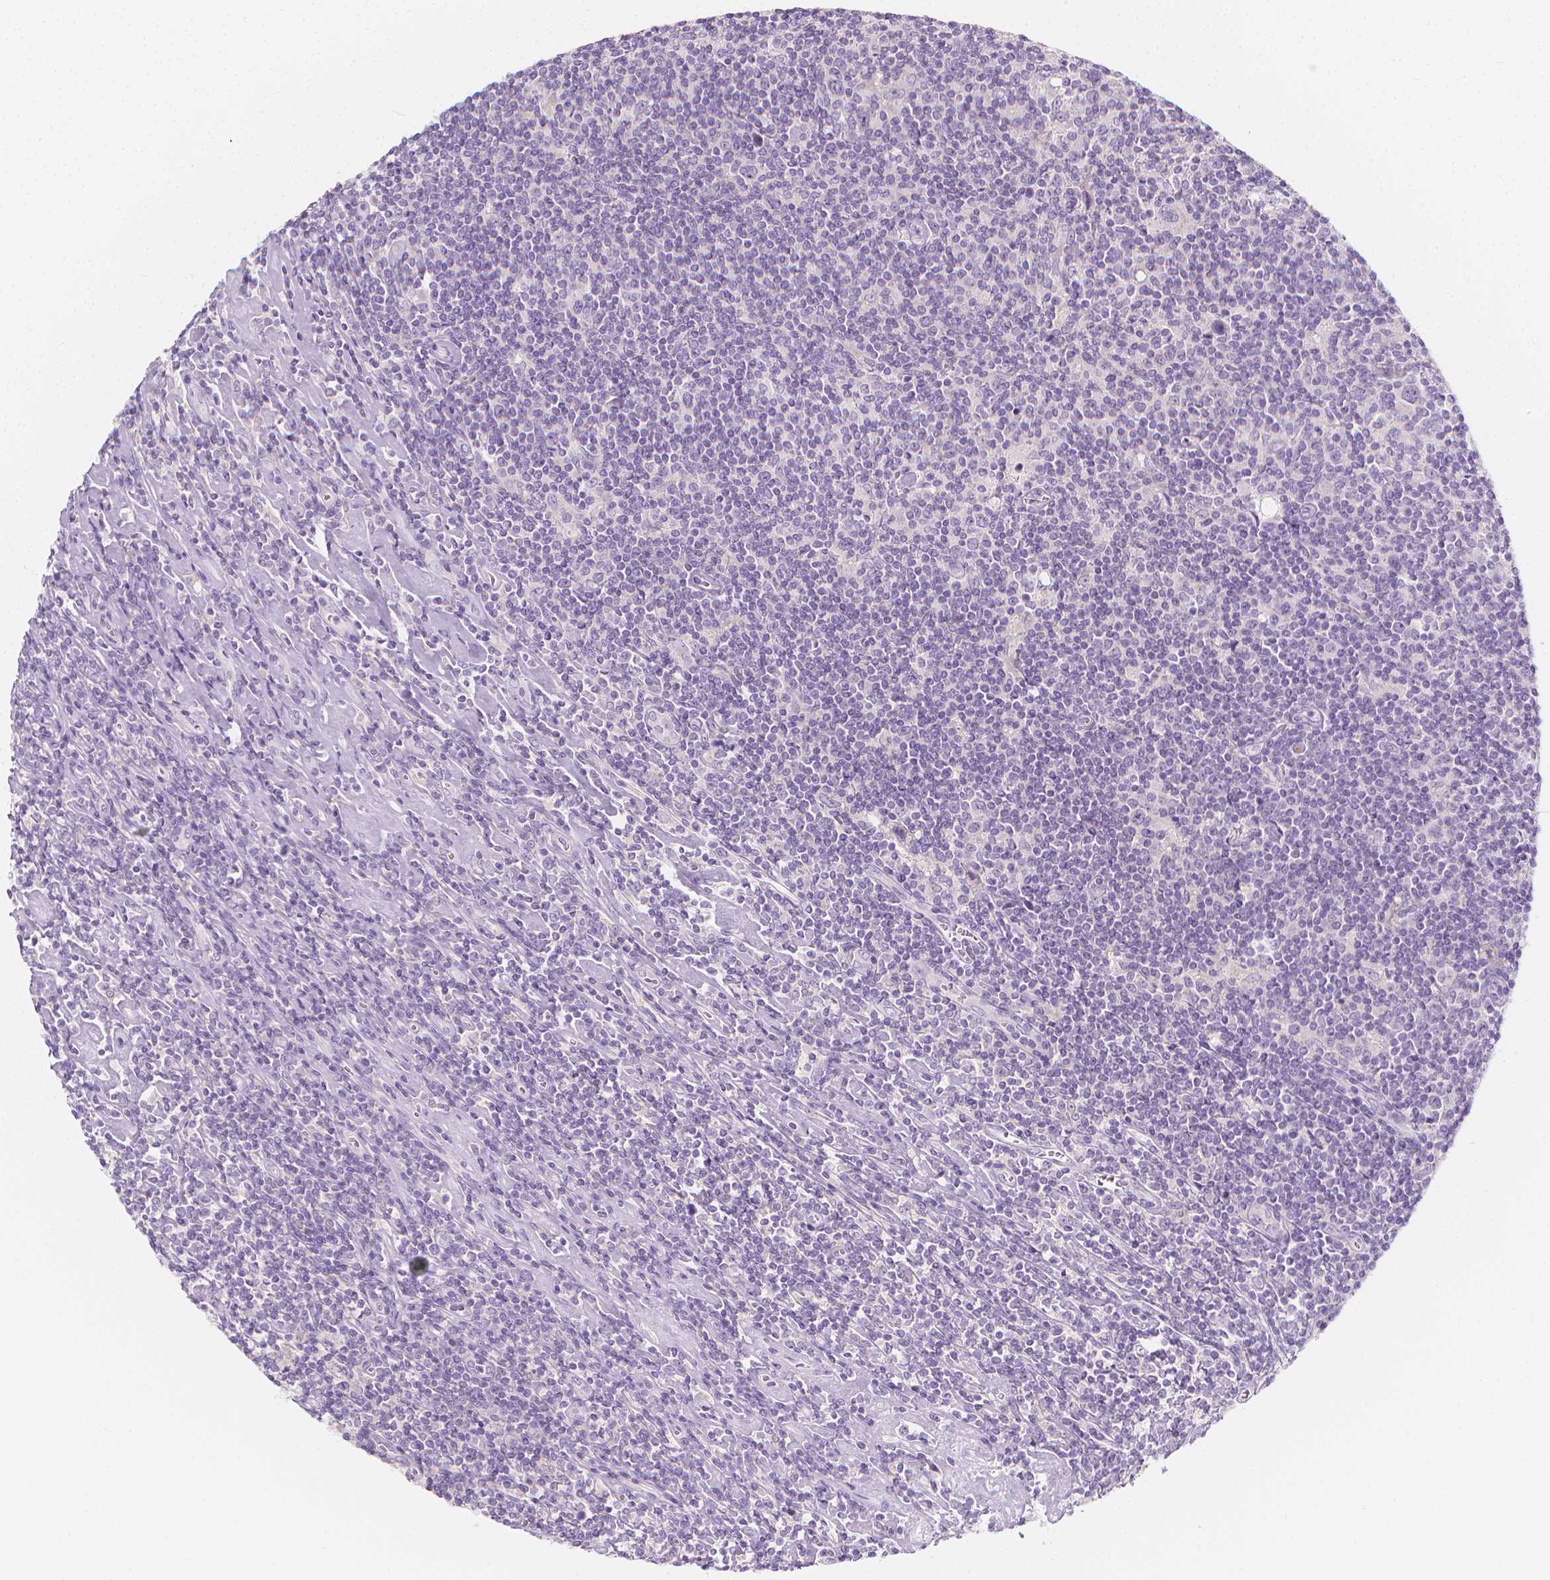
{"staining": {"intensity": "negative", "quantity": "none", "location": "none"}, "tissue": "lymphoma", "cell_type": "Tumor cells", "image_type": "cancer", "snomed": [{"axis": "morphology", "description": "Hodgkin's disease, NOS"}, {"axis": "topography", "description": "Lymph node"}], "caption": "Immunohistochemistry (IHC) micrograph of human lymphoma stained for a protein (brown), which shows no positivity in tumor cells.", "gene": "RBFOX1", "patient": {"sex": "male", "age": 40}}